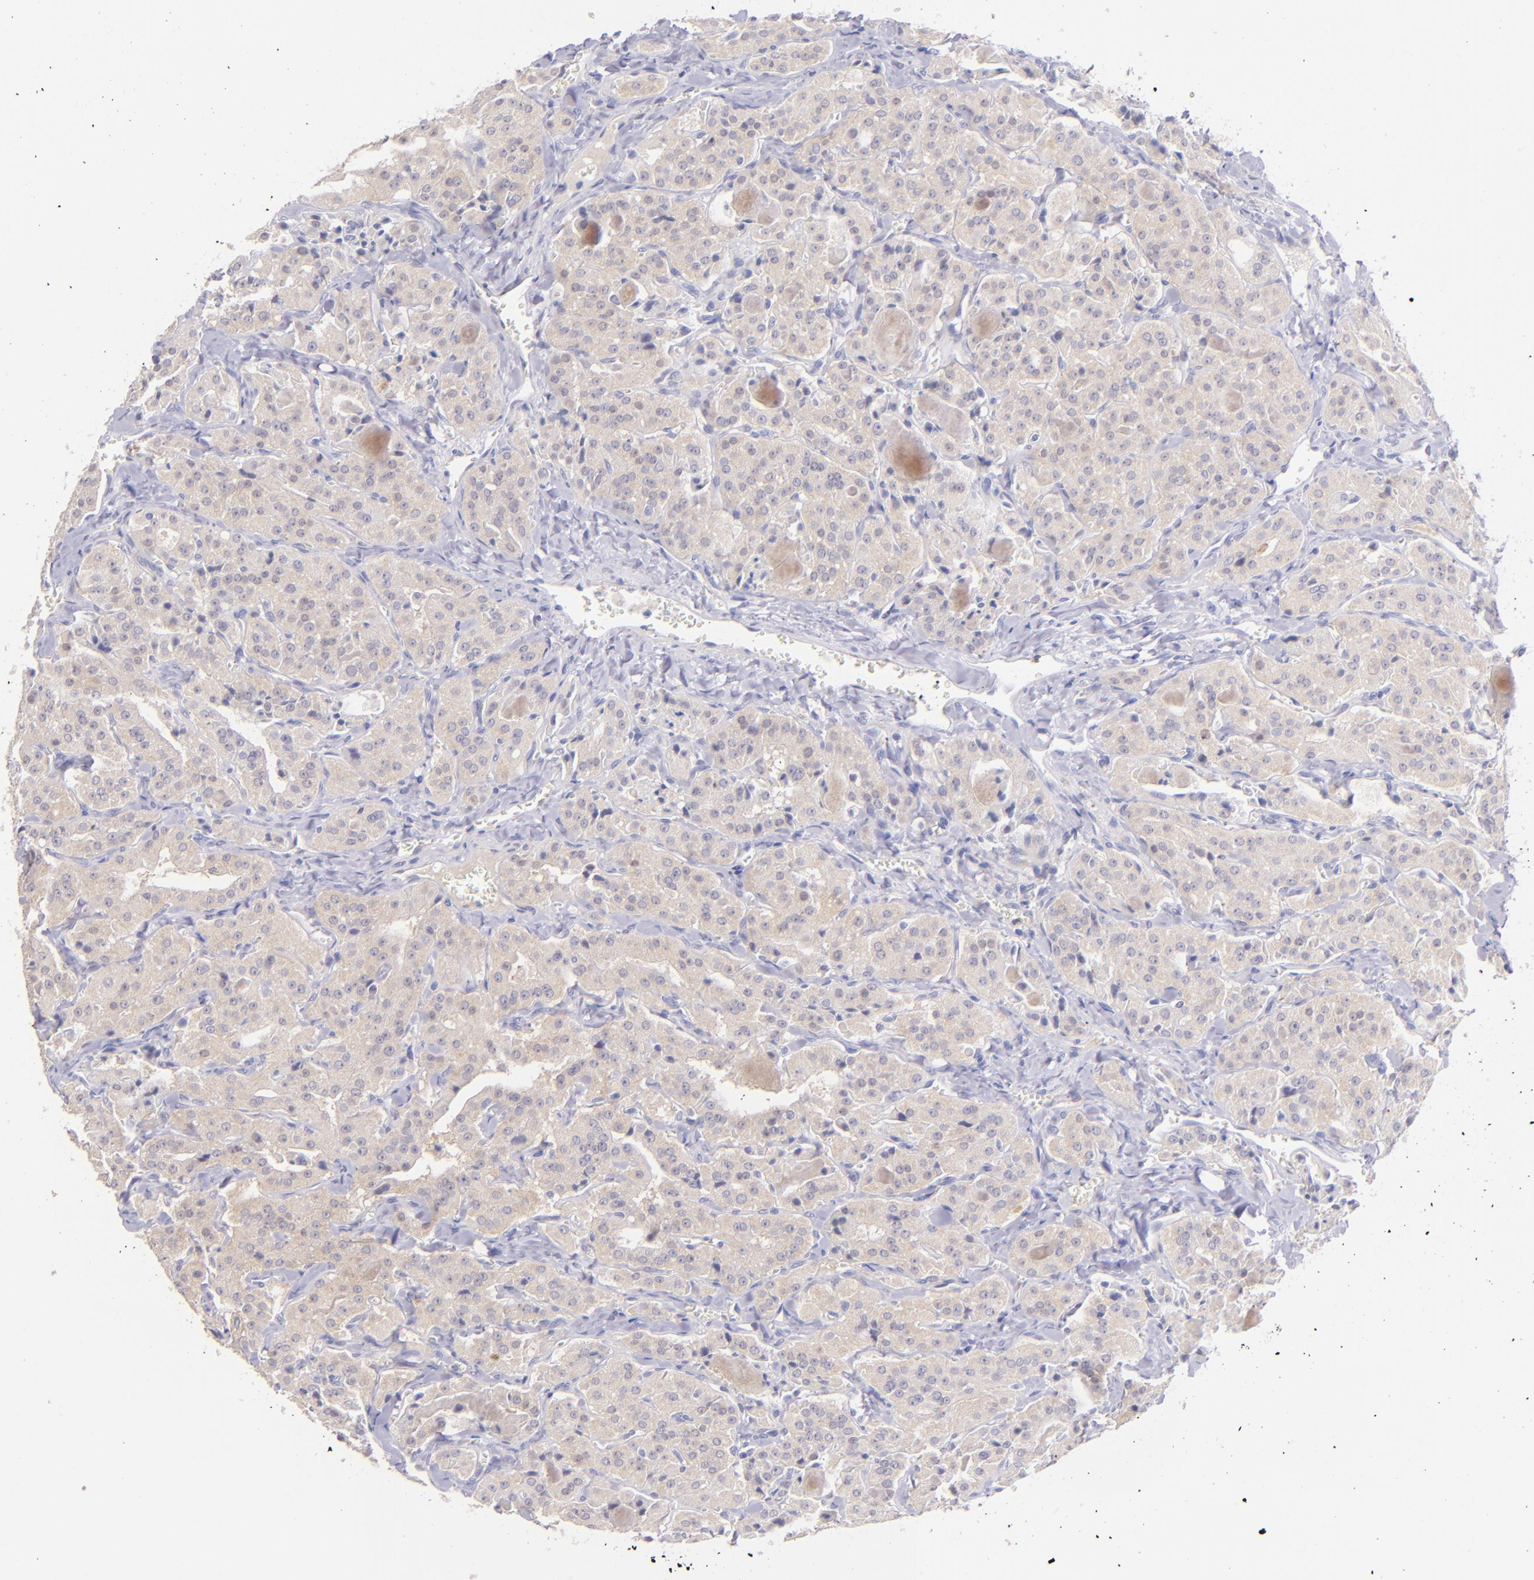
{"staining": {"intensity": "weak", "quantity": ">75%", "location": "cytoplasmic/membranous"}, "tissue": "thyroid cancer", "cell_type": "Tumor cells", "image_type": "cancer", "snomed": [{"axis": "morphology", "description": "Carcinoma, NOS"}, {"axis": "topography", "description": "Thyroid gland"}], "caption": "Protein expression analysis of human thyroid carcinoma reveals weak cytoplasmic/membranous positivity in approximately >75% of tumor cells.", "gene": "SH2D4A", "patient": {"sex": "male", "age": 76}}